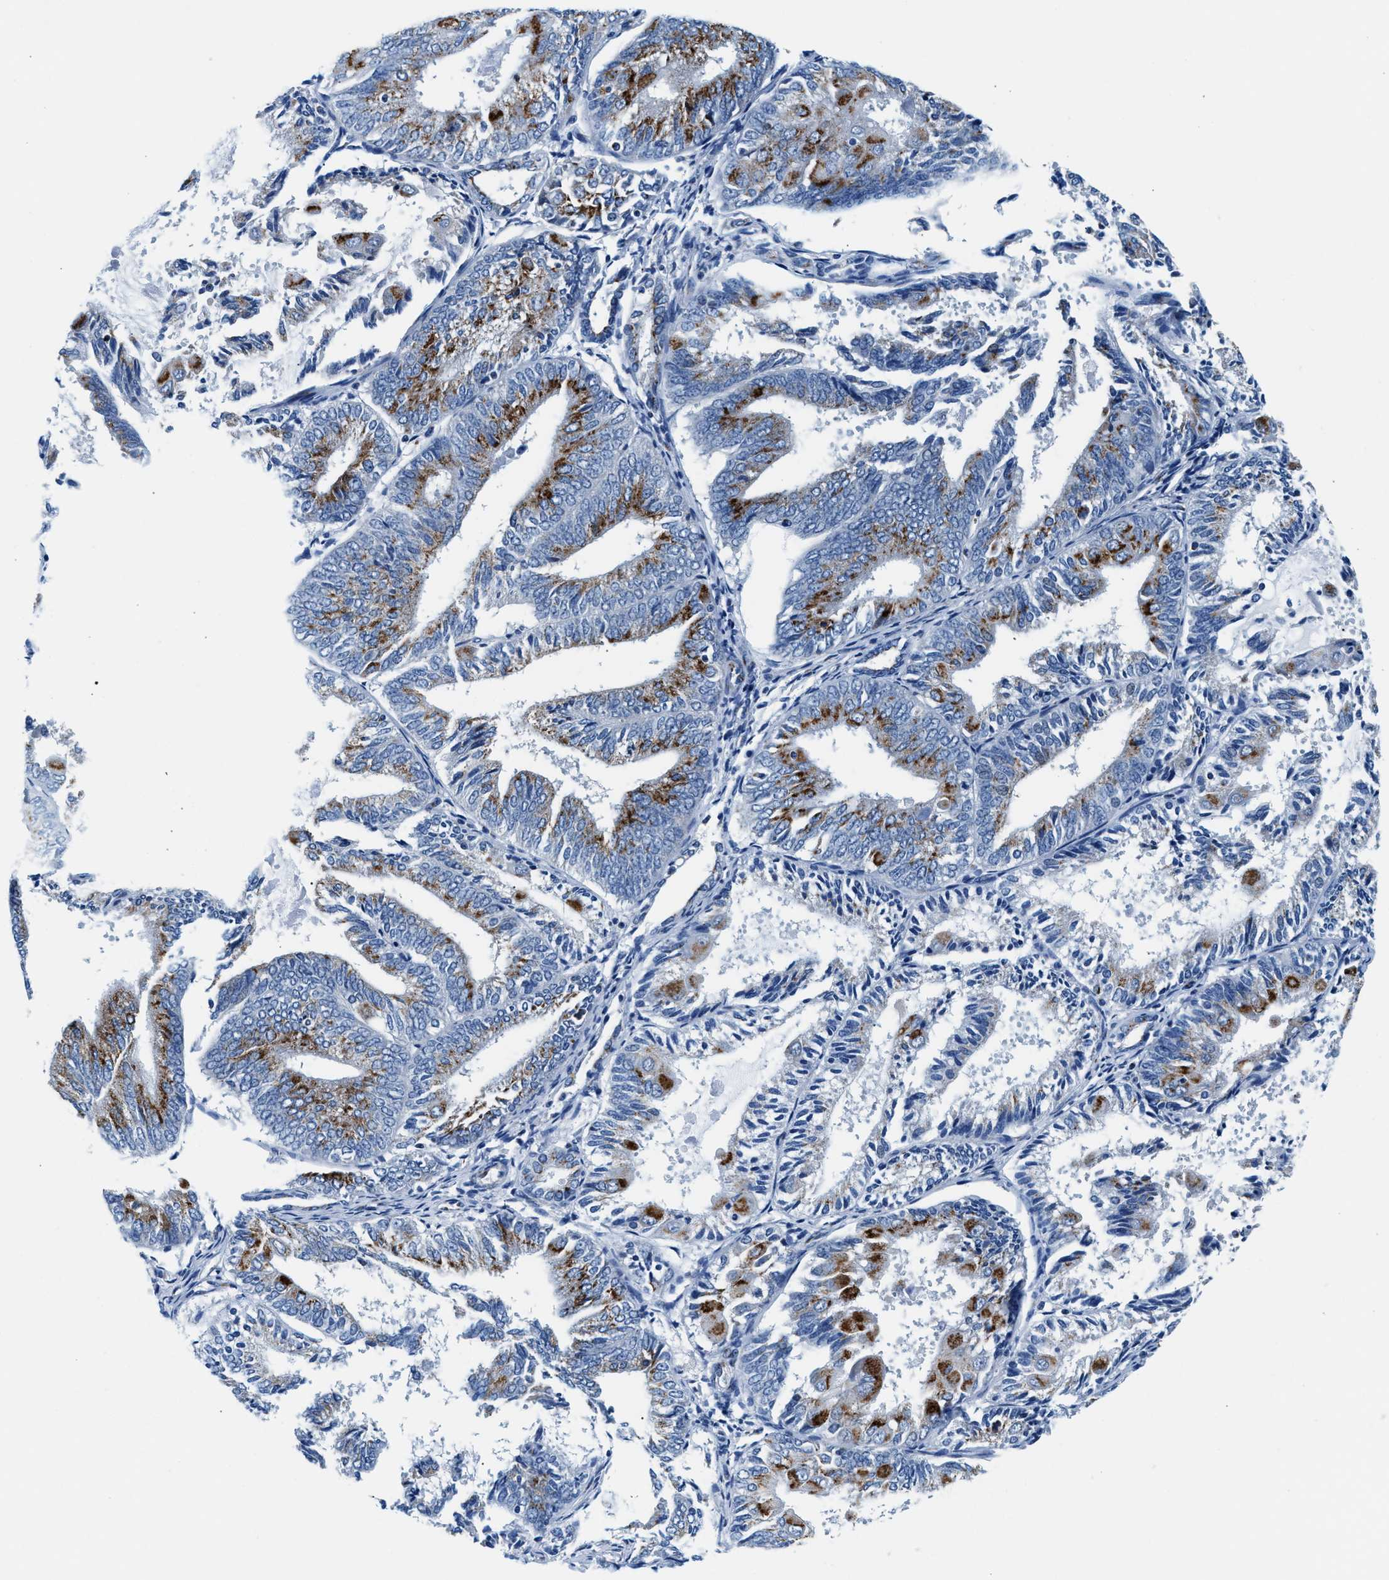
{"staining": {"intensity": "moderate", "quantity": ">75%", "location": "cytoplasmic/membranous"}, "tissue": "endometrial cancer", "cell_type": "Tumor cells", "image_type": "cancer", "snomed": [{"axis": "morphology", "description": "Adenocarcinoma, NOS"}, {"axis": "topography", "description": "Endometrium"}], "caption": "This photomicrograph demonstrates immunohistochemistry staining of human endometrial adenocarcinoma, with medium moderate cytoplasmic/membranous positivity in about >75% of tumor cells.", "gene": "VPS53", "patient": {"sex": "female", "age": 81}}